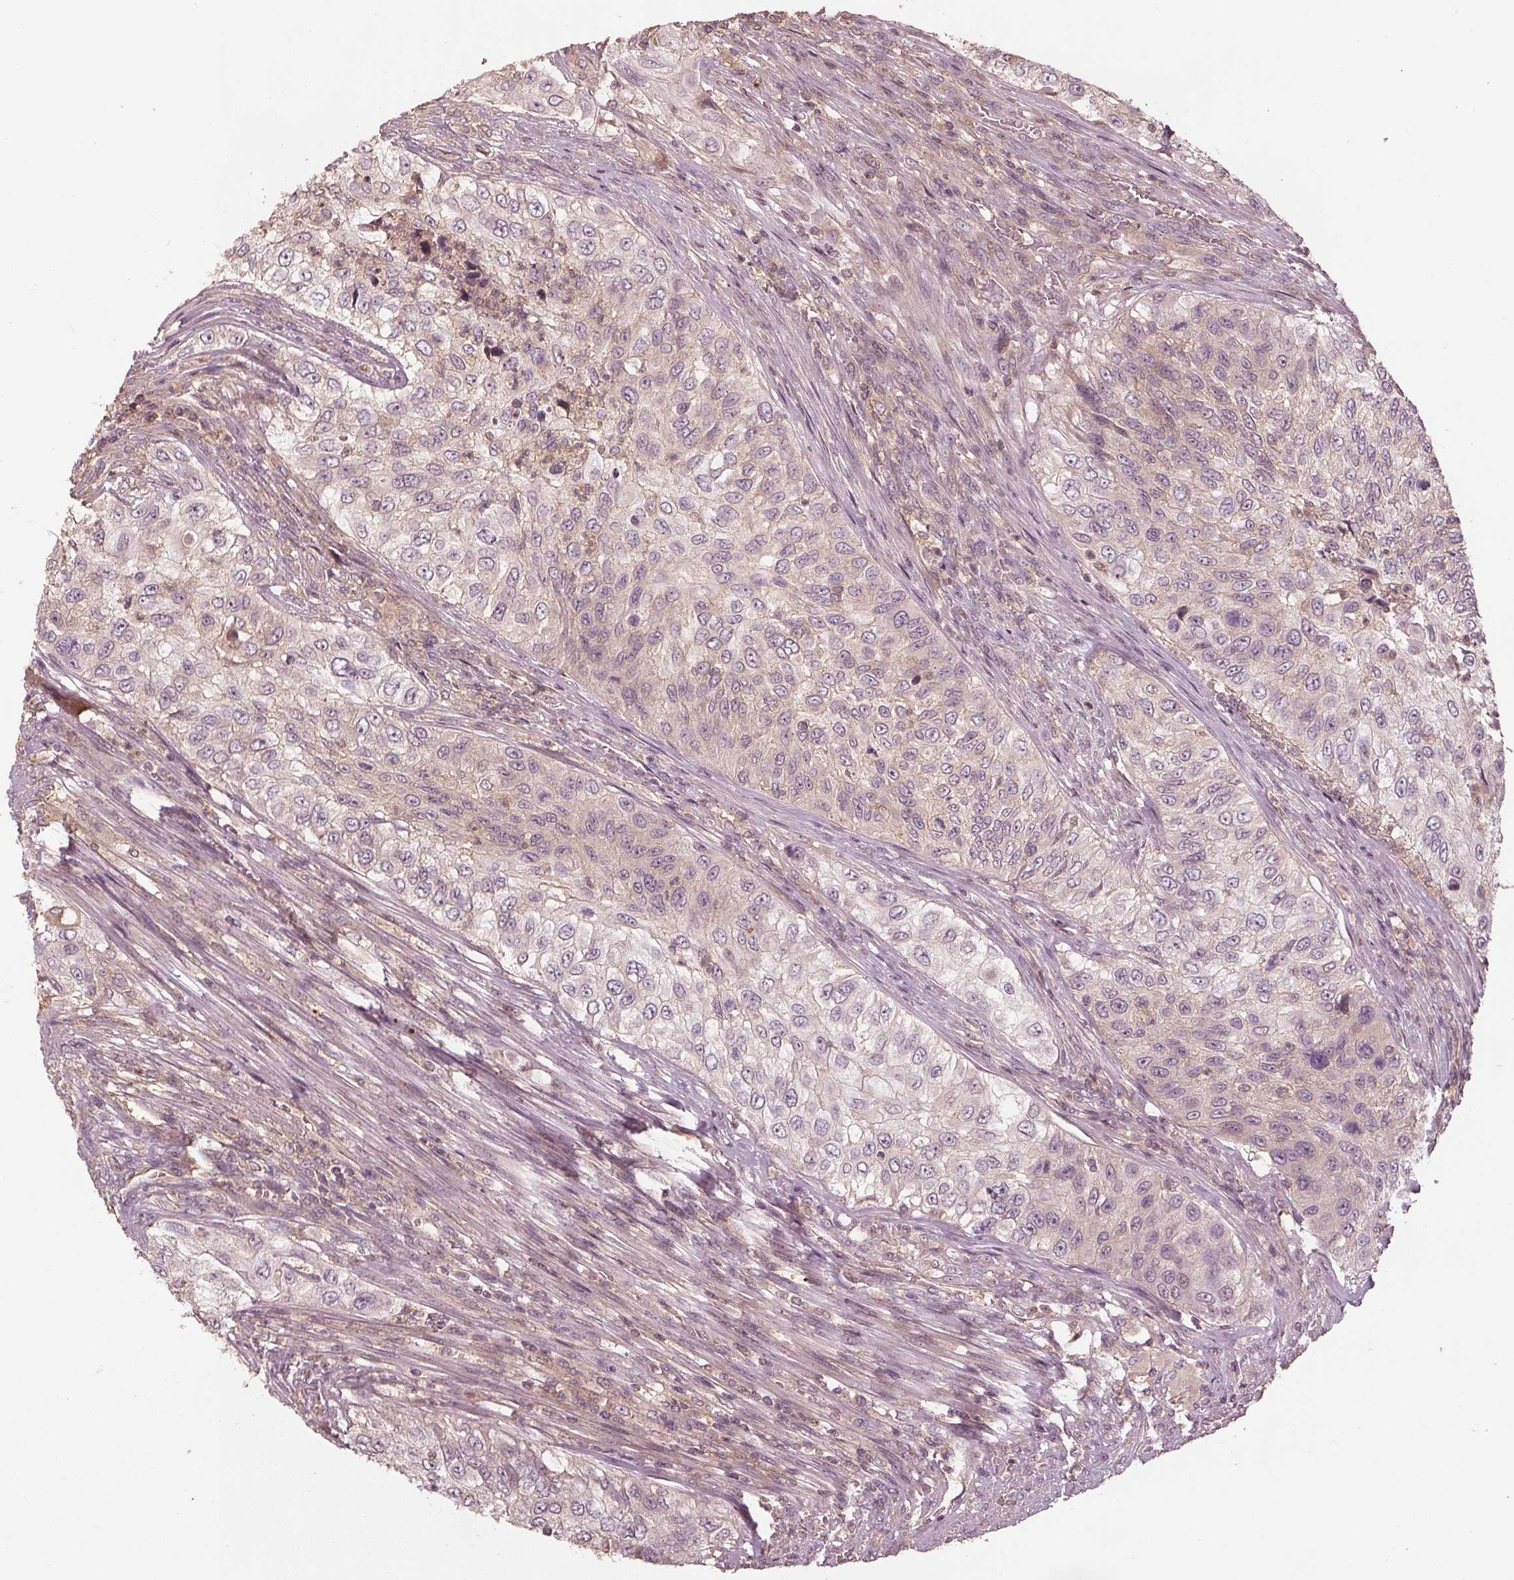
{"staining": {"intensity": "weak", "quantity": "<25%", "location": "cytoplasmic/membranous"}, "tissue": "urothelial cancer", "cell_type": "Tumor cells", "image_type": "cancer", "snomed": [{"axis": "morphology", "description": "Urothelial carcinoma, High grade"}, {"axis": "topography", "description": "Urinary bladder"}], "caption": "Immunohistochemistry (IHC) of high-grade urothelial carcinoma shows no staining in tumor cells.", "gene": "GNB2", "patient": {"sex": "female", "age": 60}}